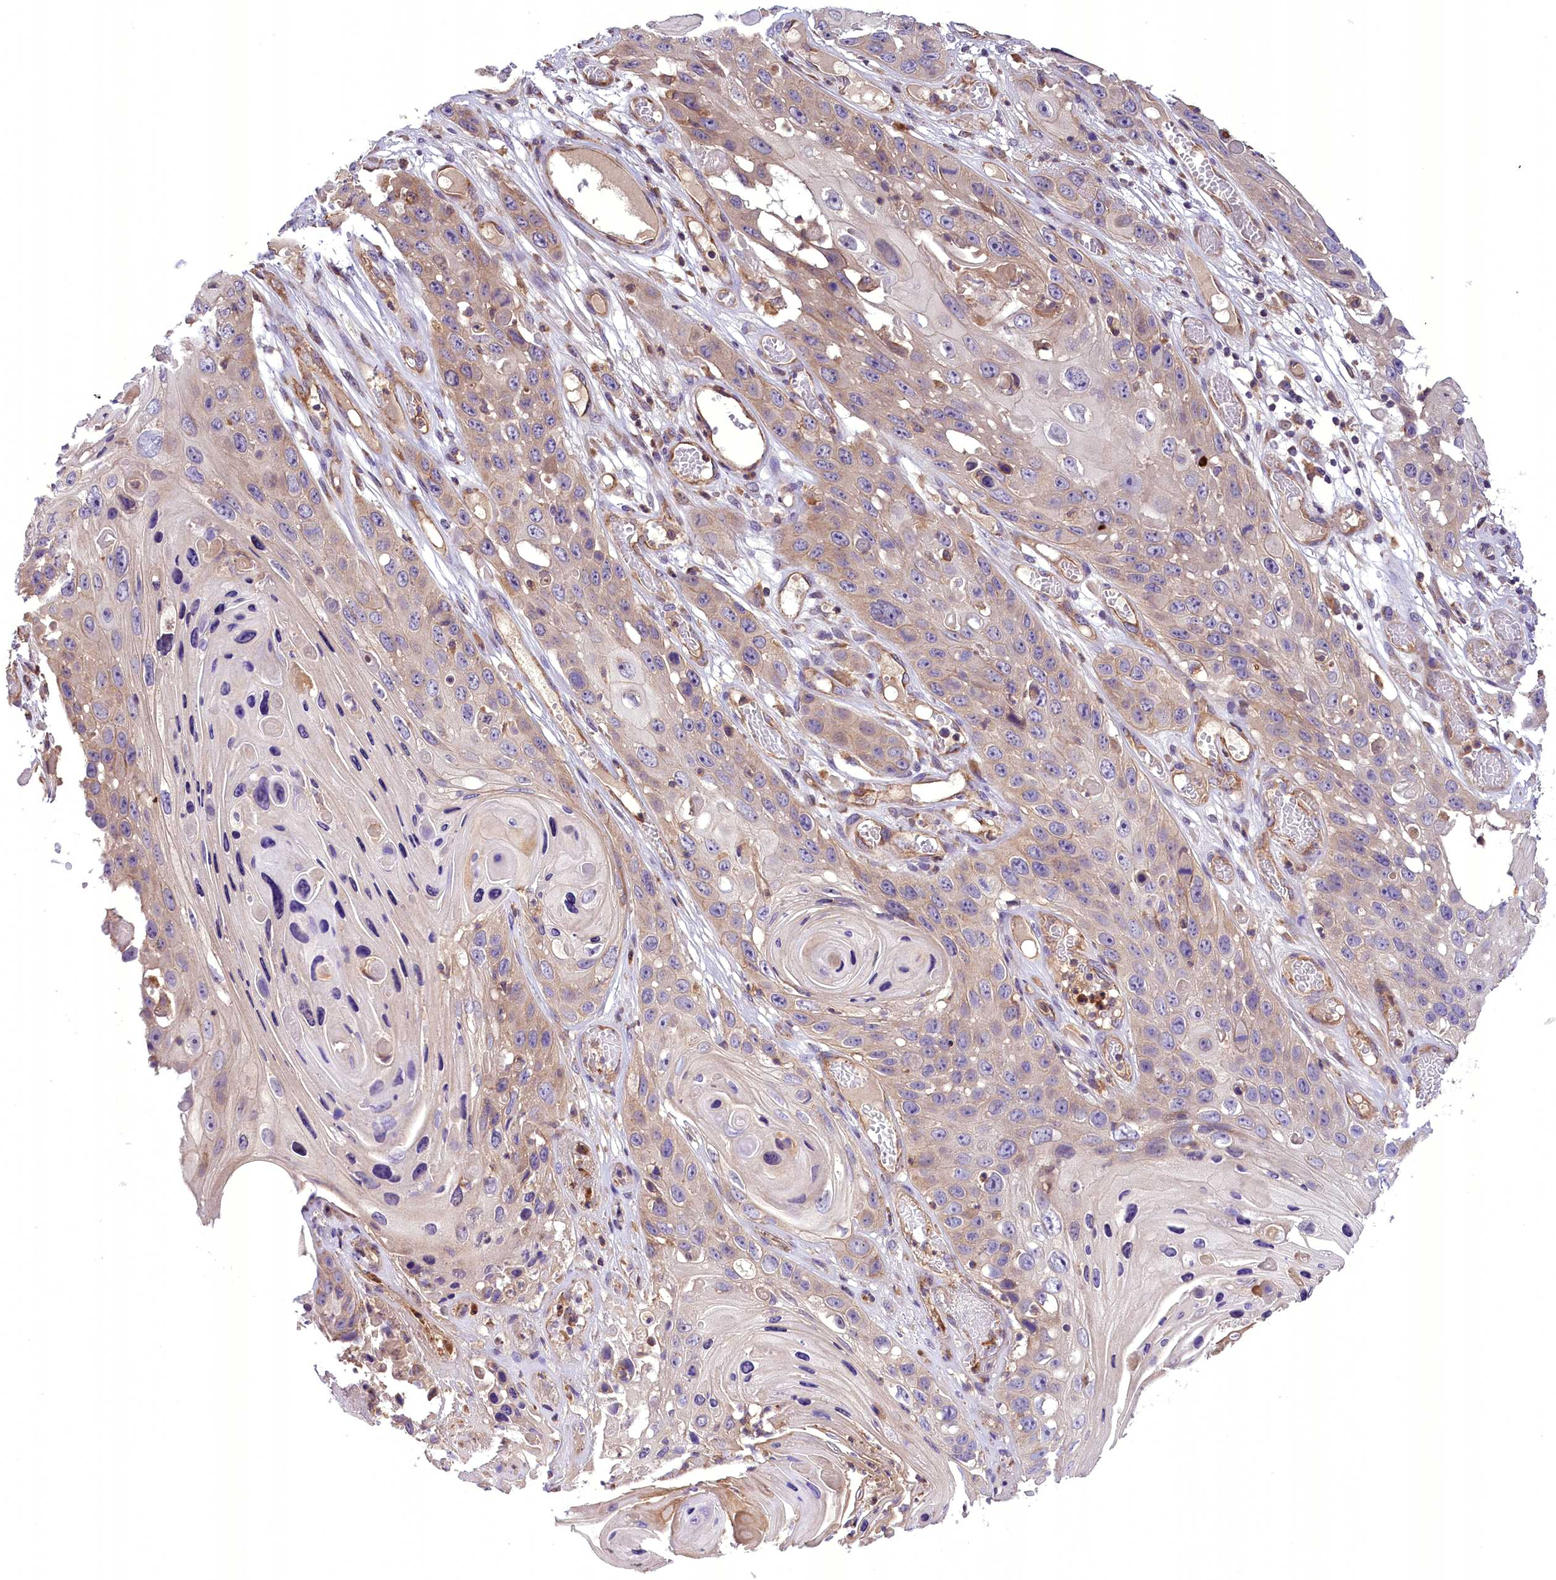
{"staining": {"intensity": "weak", "quantity": "25%-75%", "location": "cytoplasmic/membranous"}, "tissue": "skin cancer", "cell_type": "Tumor cells", "image_type": "cancer", "snomed": [{"axis": "morphology", "description": "Squamous cell carcinoma, NOS"}, {"axis": "topography", "description": "Skin"}], "caption": "Squamous cell carcinoma (skin) stained for a protein (brown) displays weak cytoplasmic/membranous positive positivity in approximately 25%-75% of tumor cells.", "gene": "DNAJB9", "patient": {"sex": "male", "age": 55}}